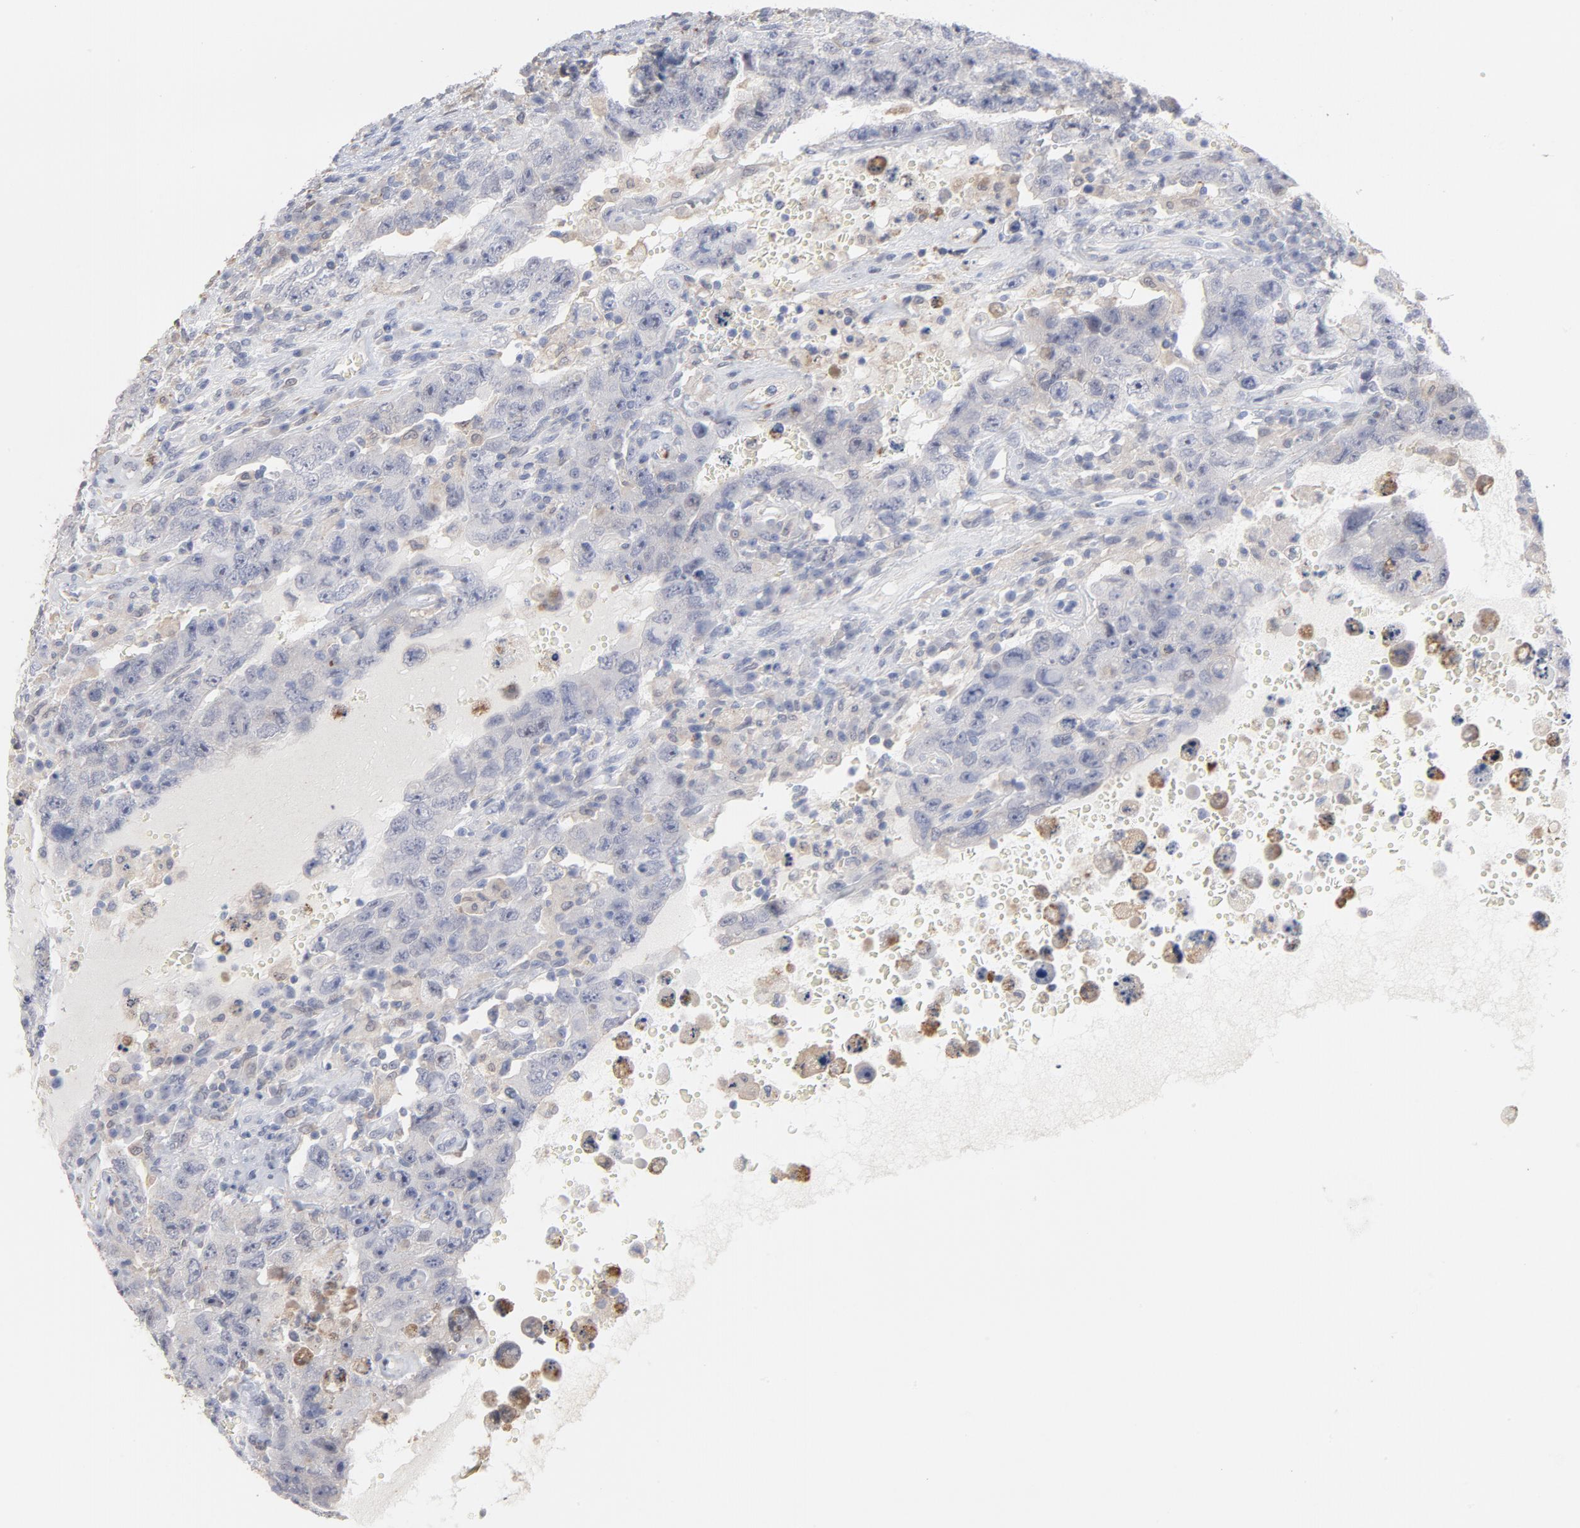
{"staining": {"intensity": "weak", "quantity": "<25%", "location": "cytoplasmic/membranous"}, "tissue": "testis cancer", "cell_type": "Tumor cells", "image_type": "cancer", "snomed": [{"axis": "morphology", "description": "Carcinoma, Embryonal, NOS"}, {"axis": "topography", "description": "Testis"}], "caption": "Immunohistochemical staining of embryonal carcinoma (testis) shows no significant positivity in tumor cells.", "gene": "PNMA1", "patient": {"sex": "male", "age": 26}}